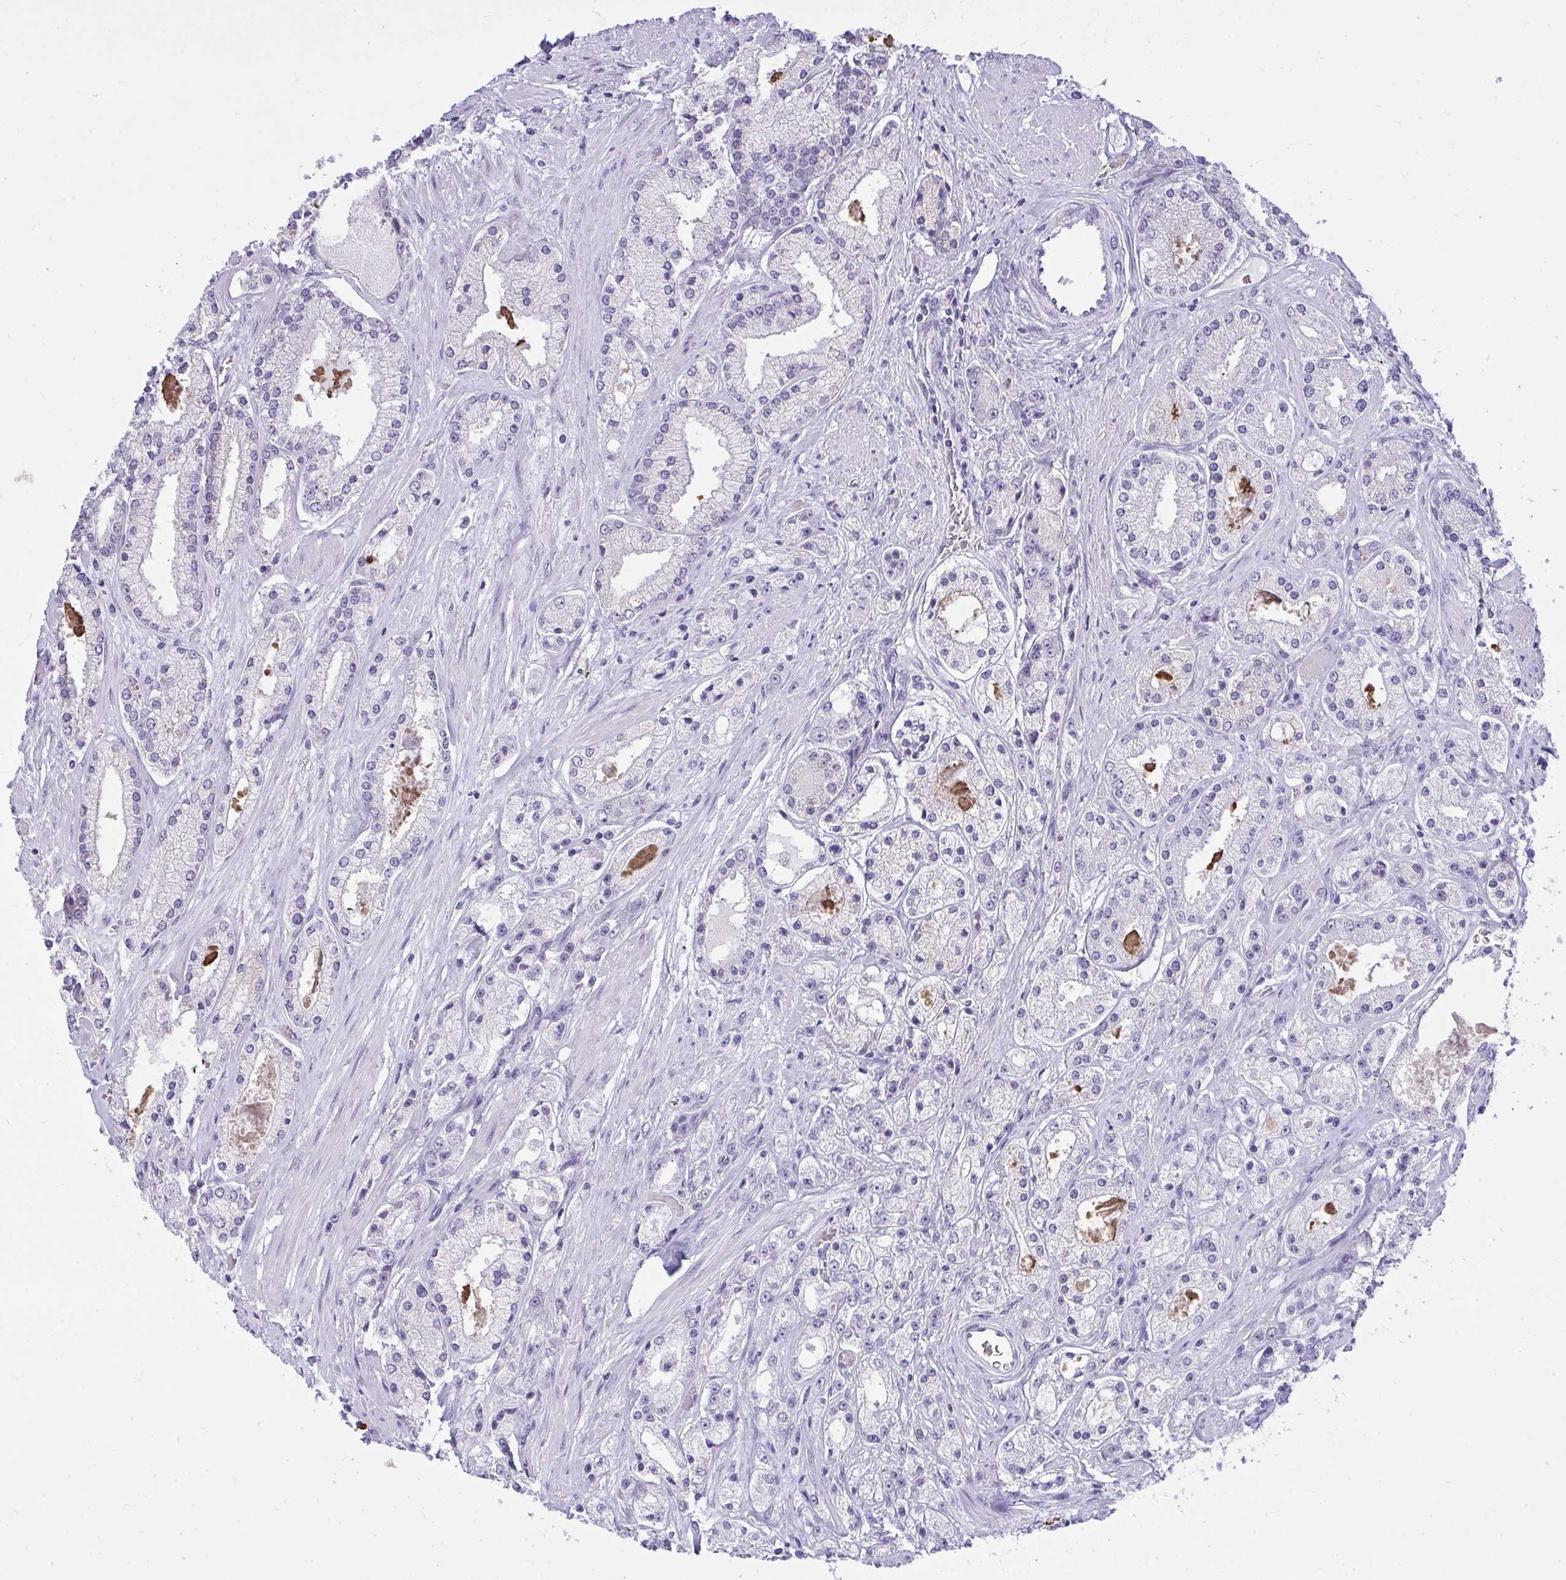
{"staining": {"intensity": "negative", "quantity": "none", "location": "none"}, "tissue": "prostate cancer", "cell_type": "Tumor cells", "image_type": "cancer", "snomed": [{"axis": "morphology", "description": "Adenocarcinoma, High grade"}, {"axis": "topography", "description": "Prostate"}], "caption": "Immunohistochemical staining of human adenocarcinoma (high-grade) (prostate) exhibits no significant staining in tumor cells.", "gene": "PRM2", "patient": {"sex": "male", "age": 67}}